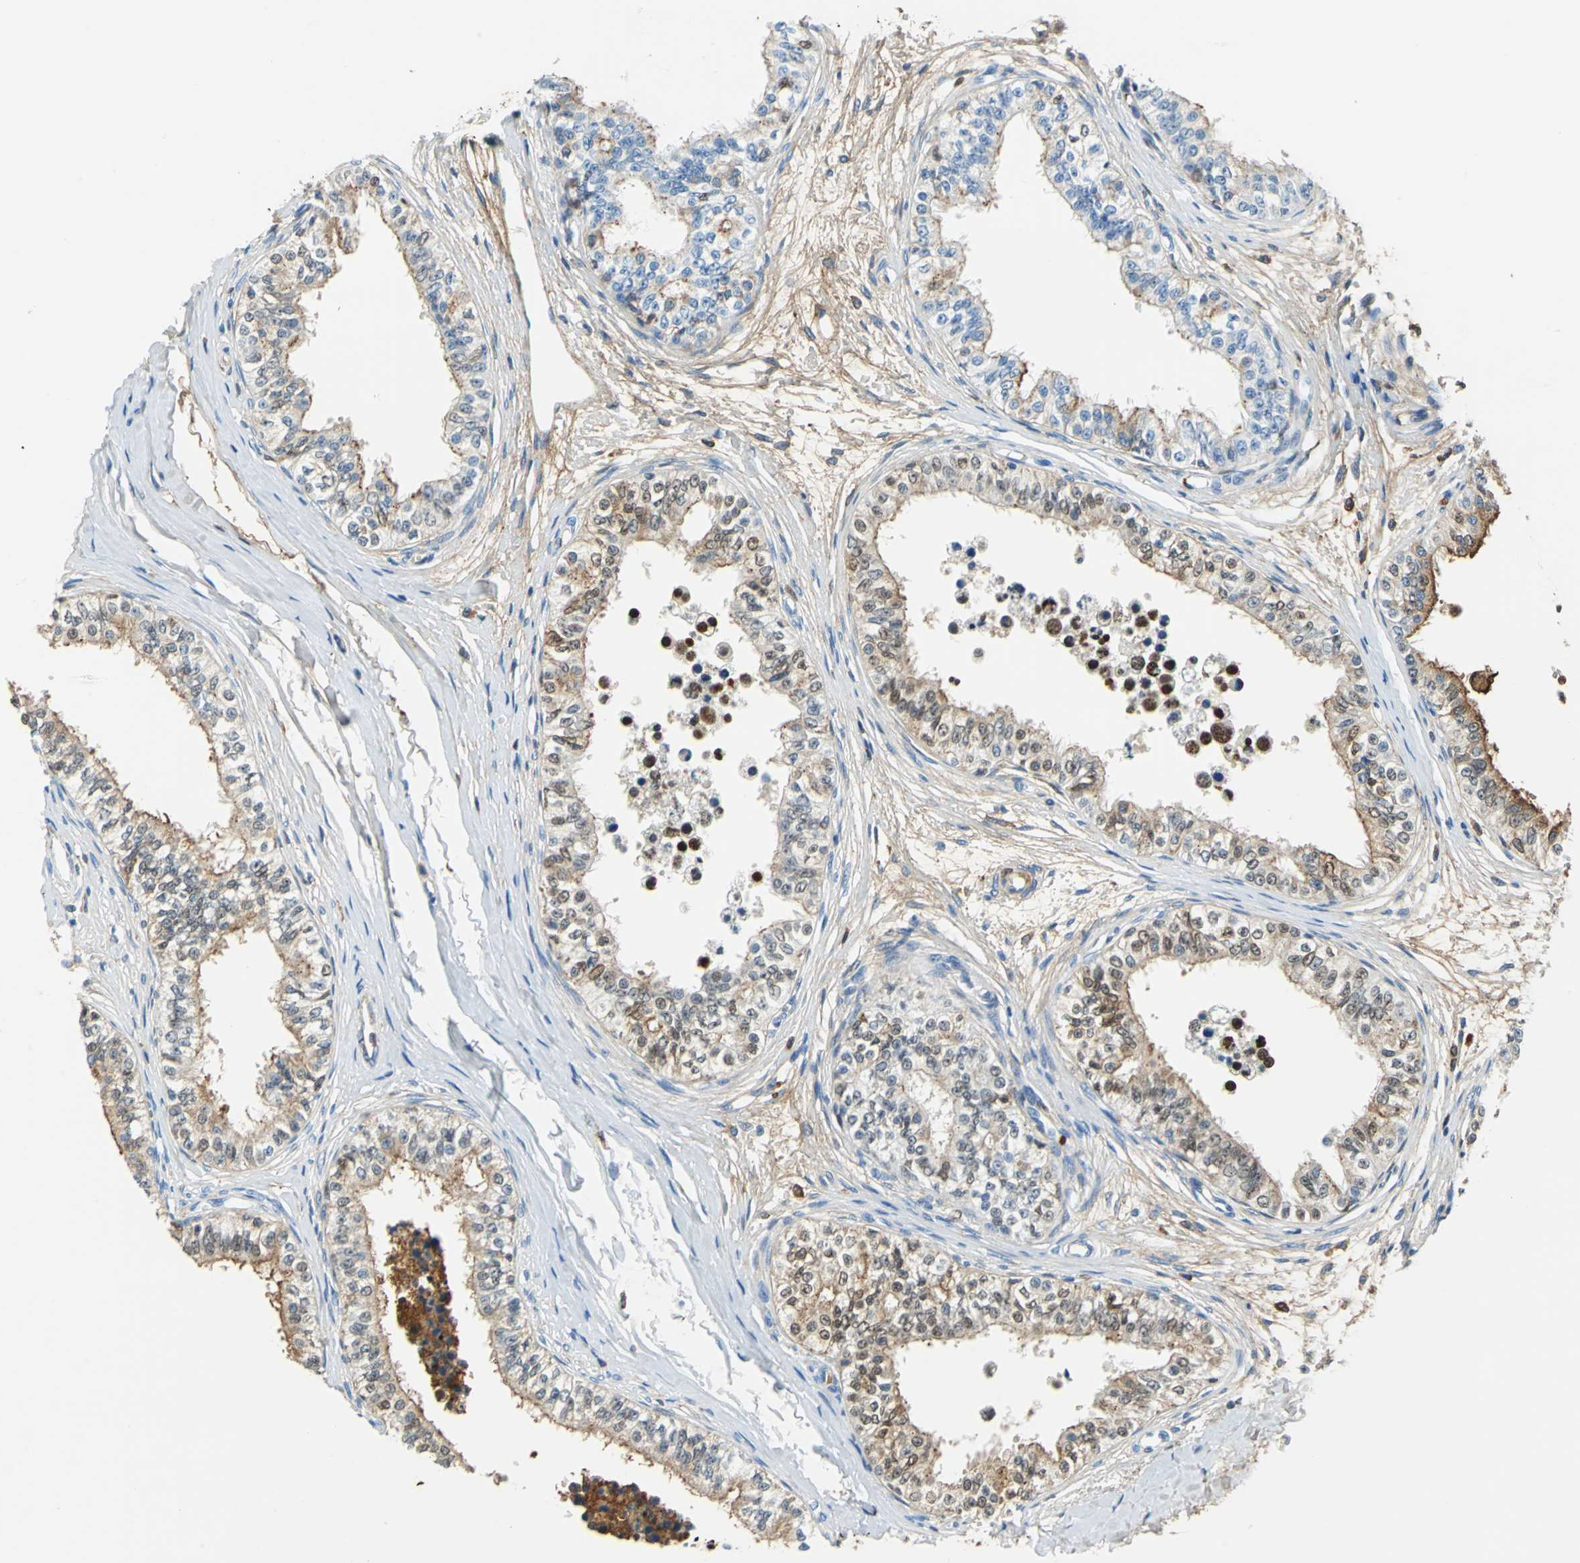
{"staining": {"intensity": "moderate", "quantity": "<25%", "location": "cytoplasmic/membranous,nuclear"}, "tissue": "epididymis", "cell_type": "Glandular cells", "image_type": "normal", "snomed": [{"axis": "morphology", "description": "Normal tissue, NOS"}, {"axis": "morphology", "description": "Adenocarcinoma, metastatic, NOS"}, {"axis": "topography", "description": "Testis"}, {"axis": "topography", "description": "Epididymis"}], "caption": "High-power microscopy captured an immunohistochemistry (IHC) image of normal epididymis, revealing moderate cytoplasmic/membranous,nuclear staining in about <25% of glandular cells. The protein is stained brown, and the nuclei are stained in blue (DAB IHC with brightfield microscopy, high magnification).", "gene": "ALB", "patient": {"sex": "male", "age": 26}}